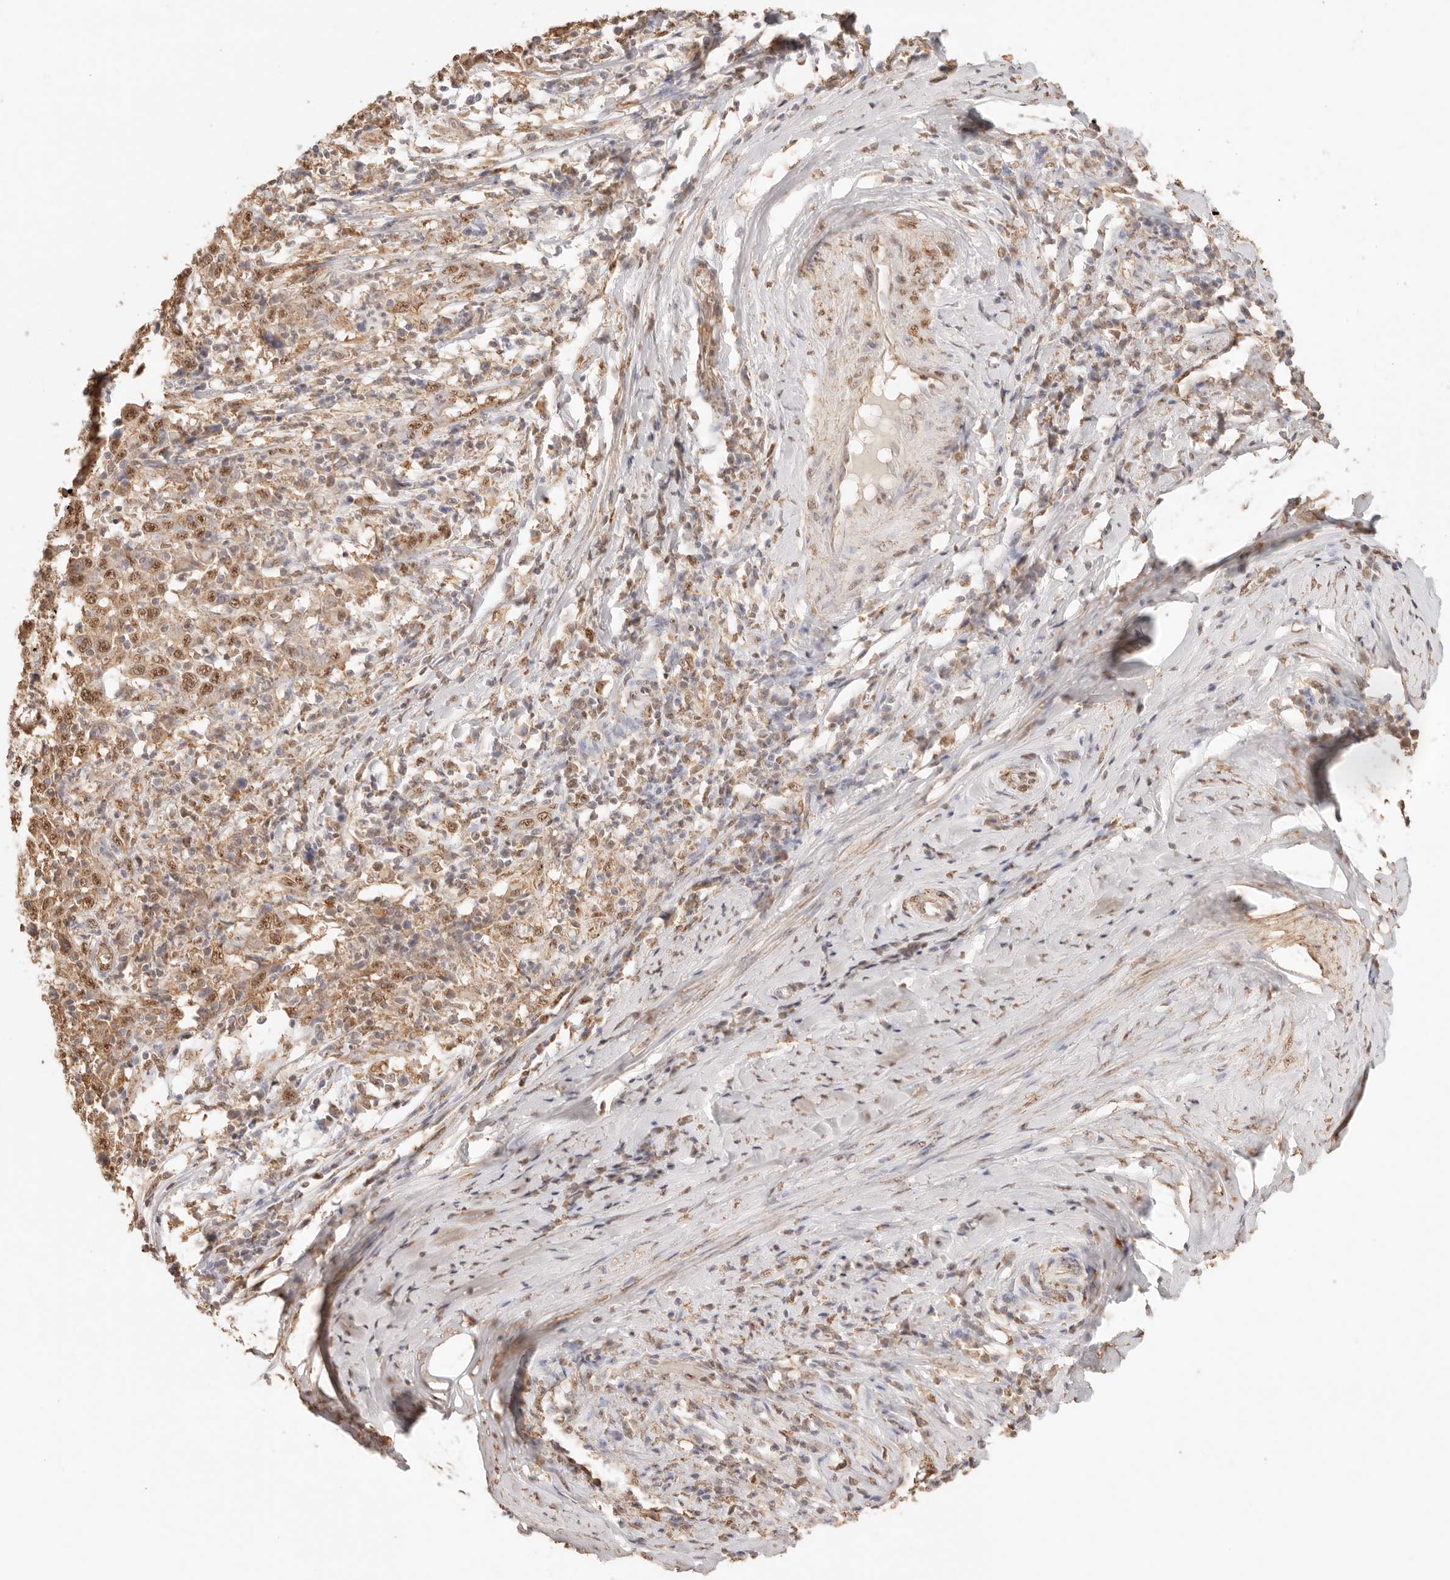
{"staining": {"intensity": "moderate", "quantity": ">75%", "location": "nuclear"}, "tissue": "cervical cancer", "cell_type": "Tumor cells", "image_type": "cancer", "snomed": [{"axis": "morphology", "description": "Squamous cell carcinoma, NOS"}, {"axis": "topography", "description": "Cervix"}], "caption": "This image exhibits cervical cancer stained with immunohistochemistry (IHC) to label a protein in brown. The nuclear of tumor cells show moderate positivity for the protein. Nuclei are counter-stained blue.", "gene": "IL1R2", "patient": {"sex": "female", "age": 46}}